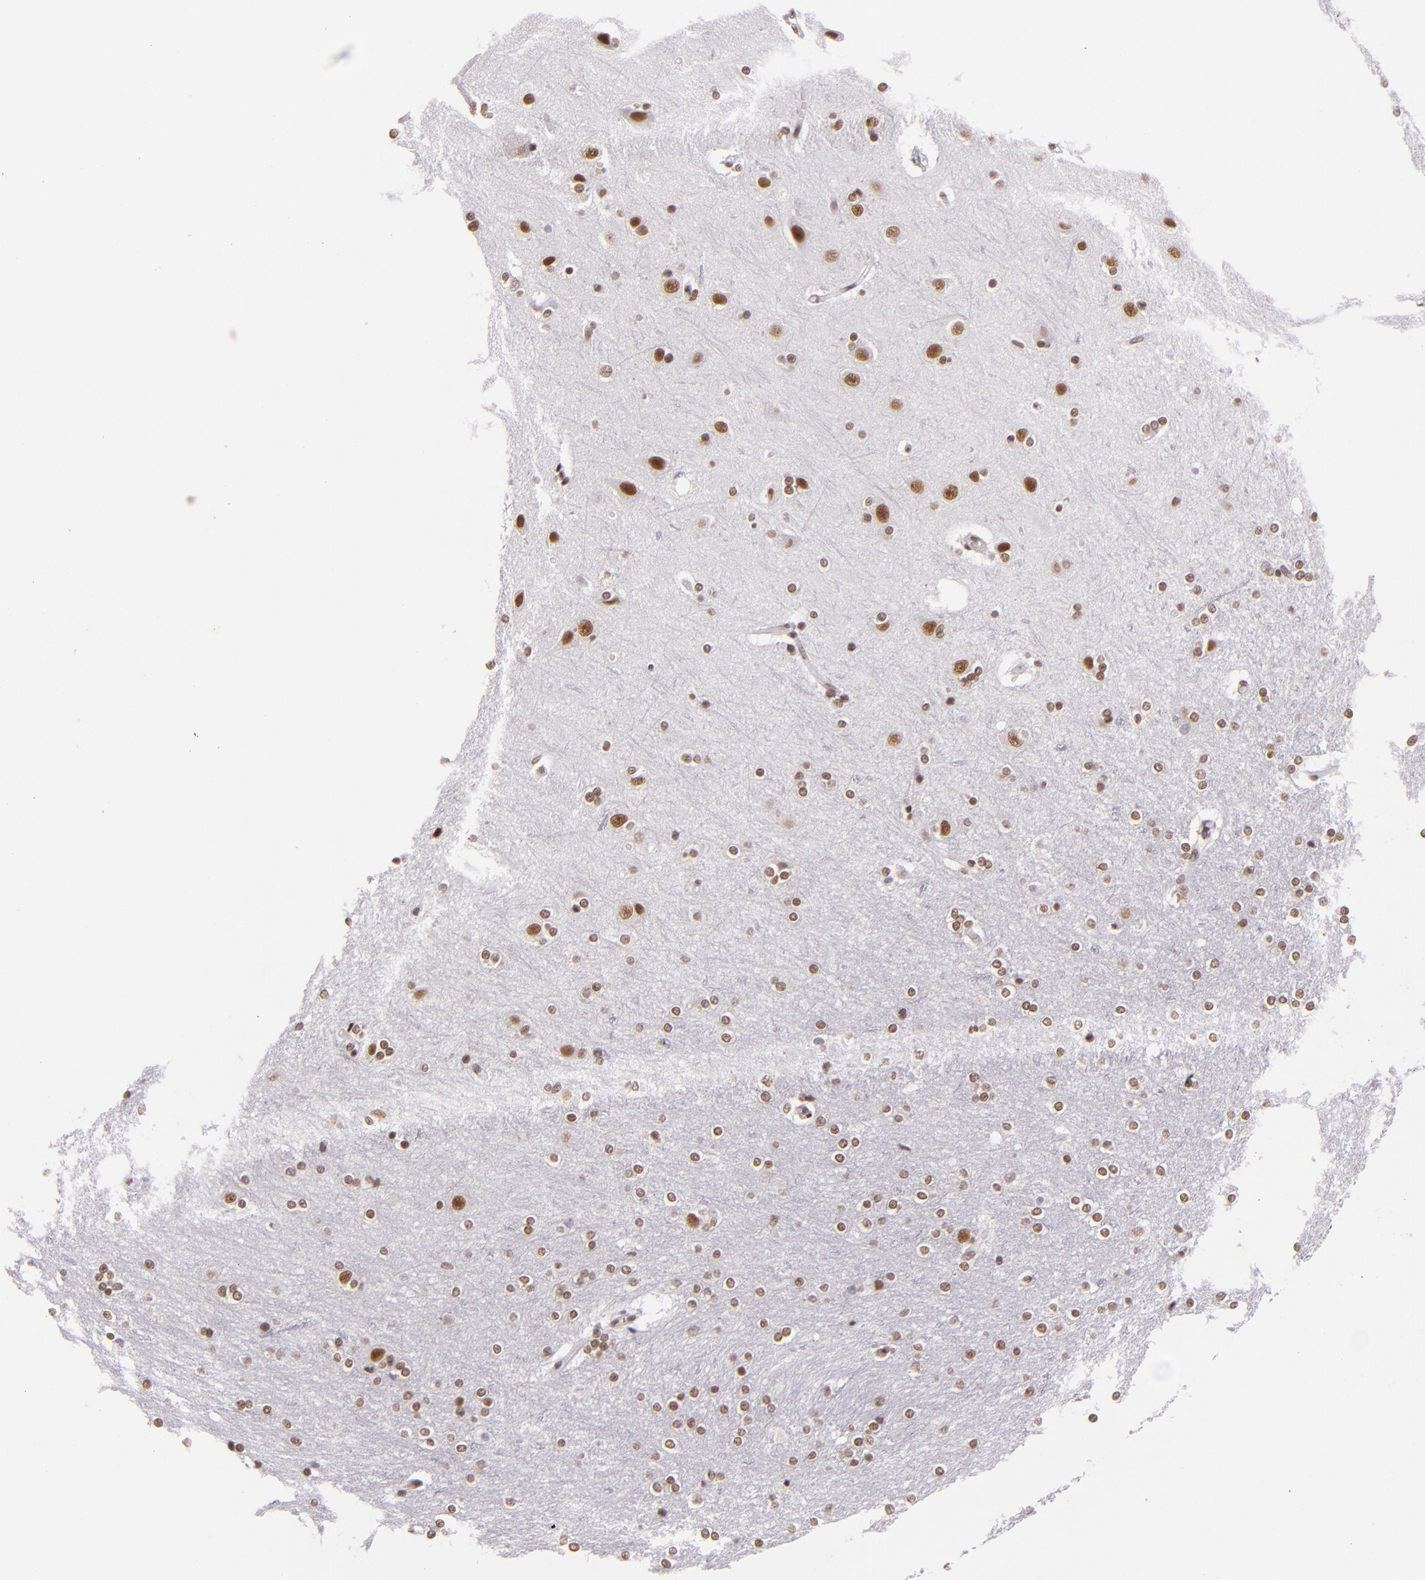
{"staining": {"intensity": "negative", "quantity": "none", "location": "none"}, "tissue": "cerebral cortex", "cell_type": "Endothelial cells", "image_type": "normal", "snomed": [{"axis": "morphology", "description": "Normal tissue, NOS"}, {"axis": "topography", "description": "Cerebral cortex"}], "caption": "Cerebral cortex was stained to show a protein in brown. There is no significant positivity in endothelial cells. (Brightfield microscopy of DAB (3,3'-diaminobenzidine) immunohistochemistry at high magnification).", "gene": "BRD8", "patient": {"sex": "female", "age": 54}}